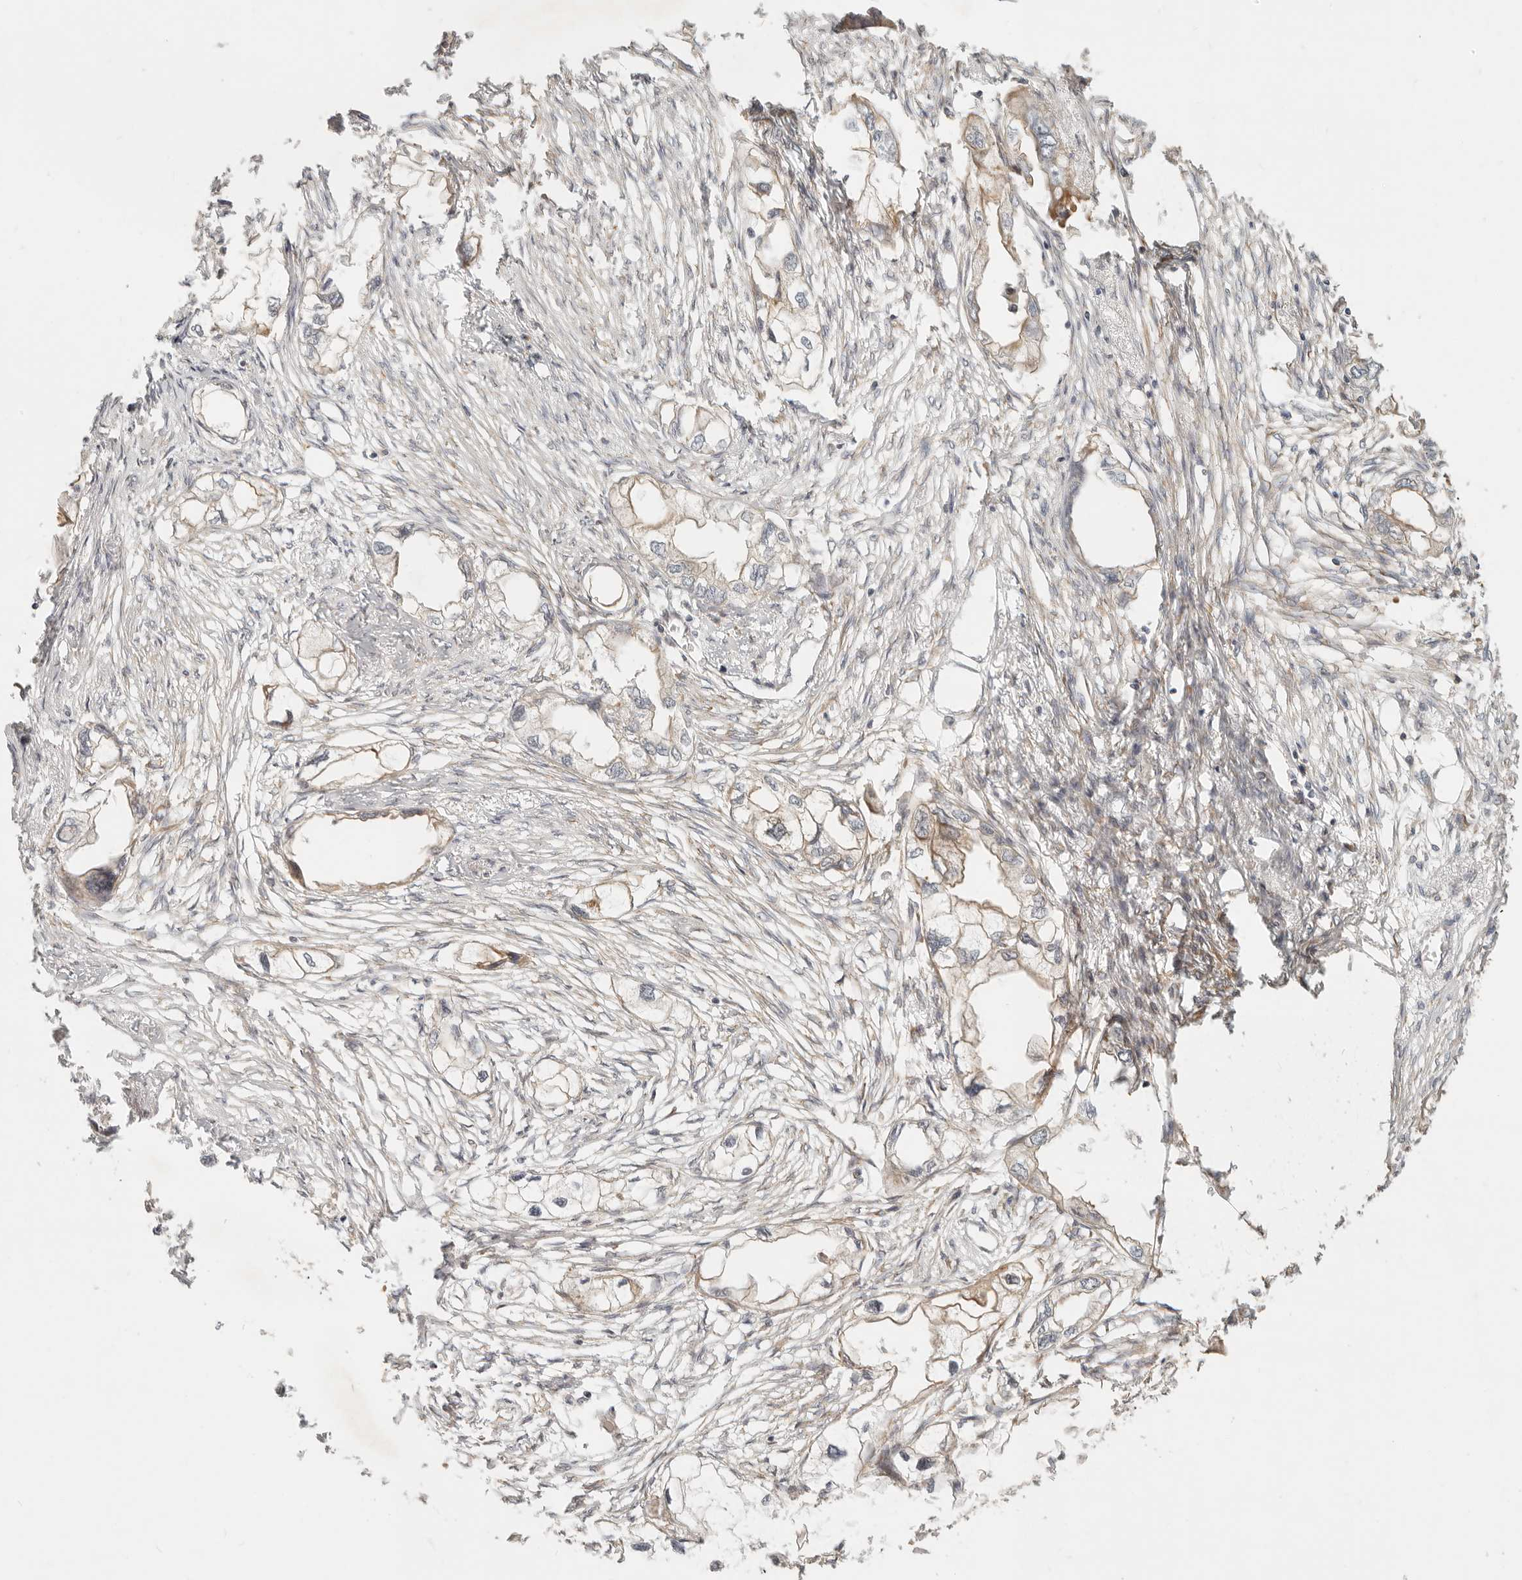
{"staining": {"intensity": "moderate", "quantity": "<25%", "location": "cytoplasmic/membranous"}, "tissue": "endometrial cancer", "cell_type": "Tumor cells", "image_type": "cancer", "snomed": [{"axis": "morphology", "description": "Adenocarcinoma, NOS"}, {"axis": "morphology", "description": "Adenocarcinoma, metastatic, NOS"}, {"axis": "topography", "description": "Adipose tissue"}, {"axis": "topography", "description": "Endometrium"}], "caption": "A histopathology image showing moderate cytoplasmic/membranous expression in approximately <25% of tumor cells in adenocarcinoma (endometrial), as visualized by brown immunohistochemical staining.", "gene": "UFSP1", "patient": {"sex": "female", "age": 67}}